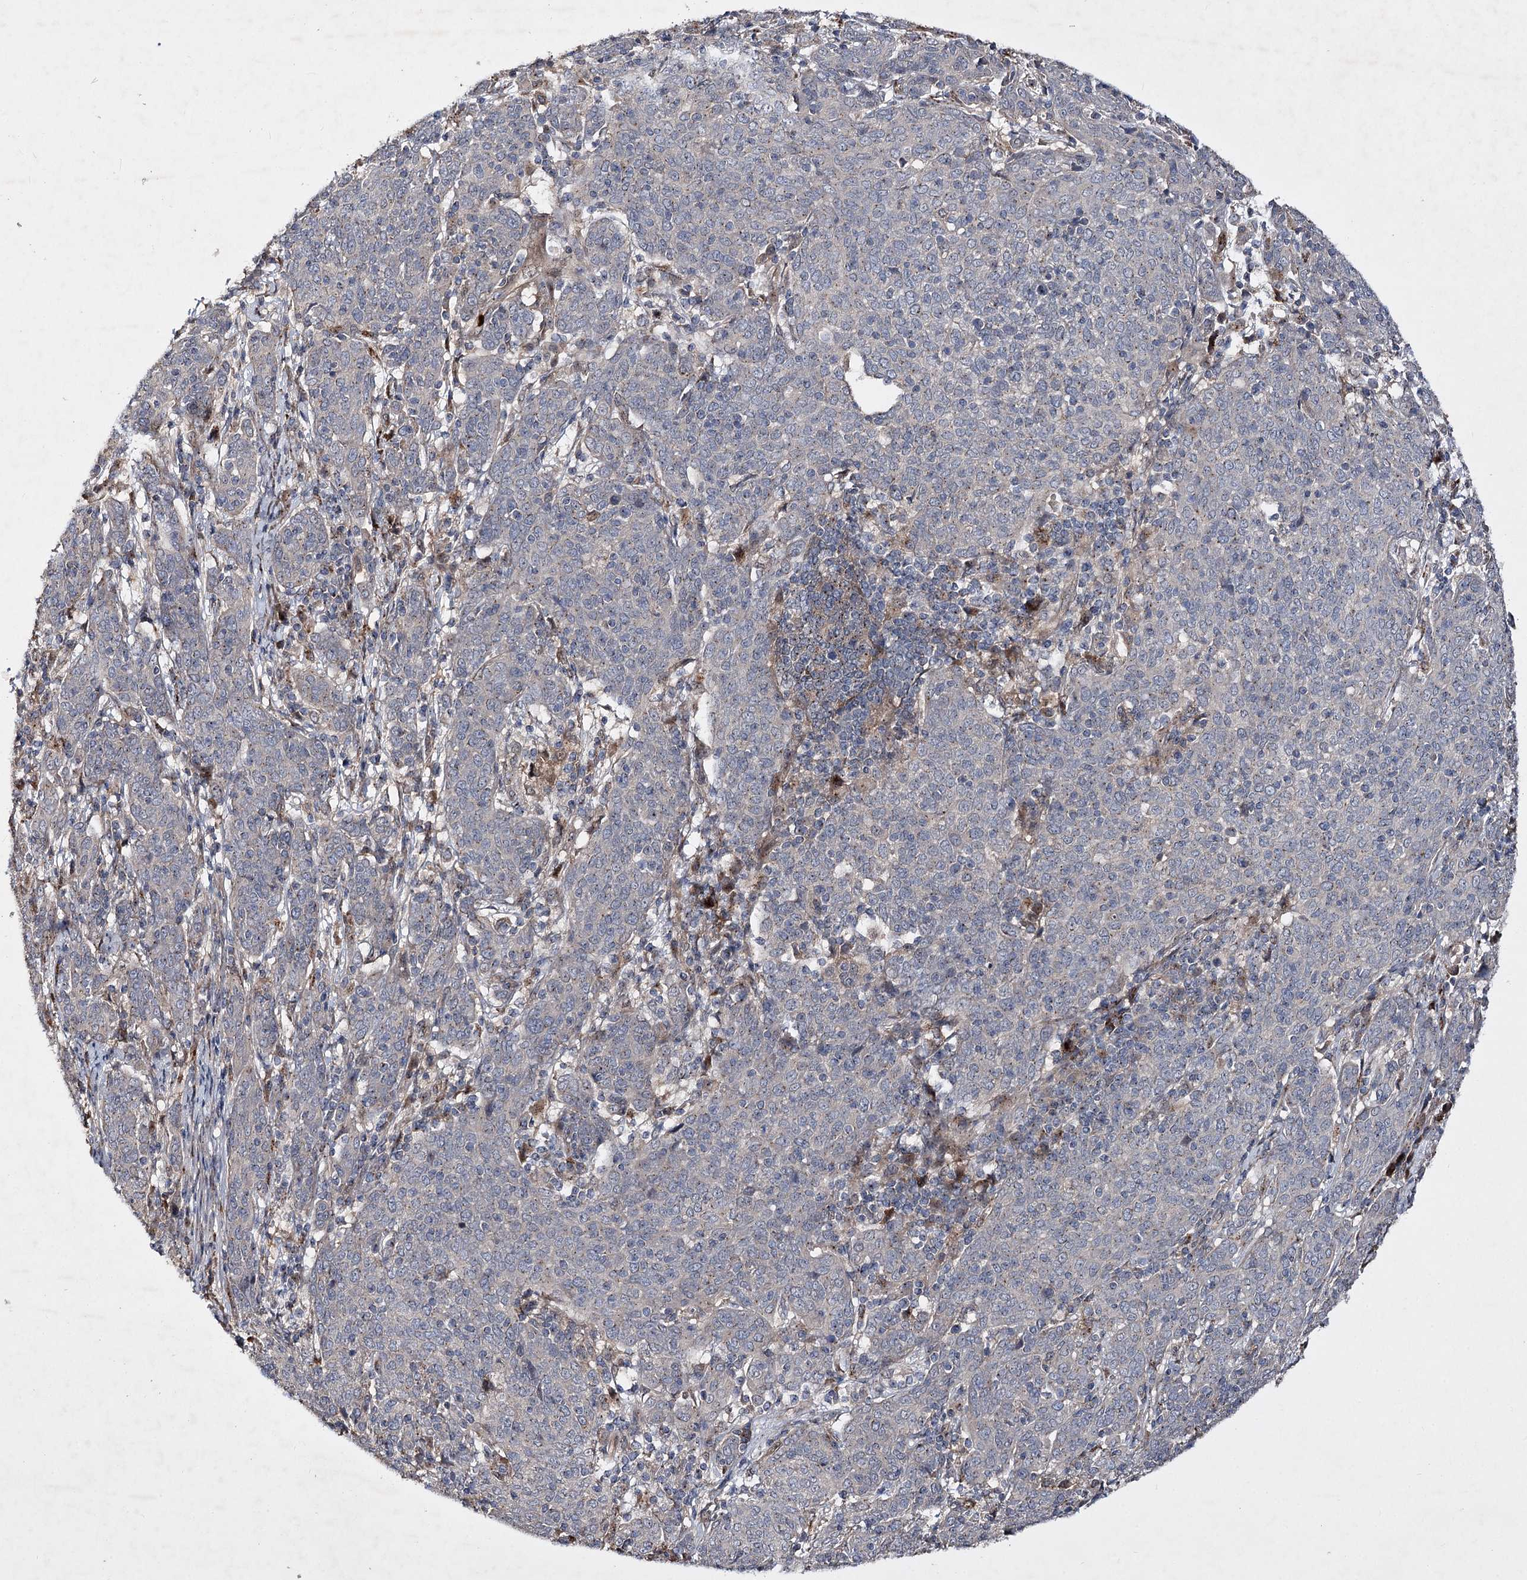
{"staining": {"intensity": "negative", "quantity": "none", "location": "none"}, "tissue": "cervical cancer", "cell_type": "Tumor cells", "image_type": "cancer", "snomed": [{"axis": "morphology", "description": "Squamous cell carcinoma, NOS"}, {"axis": "topography", "description": "Cervix"}], "caption": "IHC photomicrograph of human cervical cancer (squamous cell carcinoma) stained for a protein (brown), which displays no positivity in tumor cells.", "gene": "MINDY3", "patient": {"sex": "female", "age": 67}}